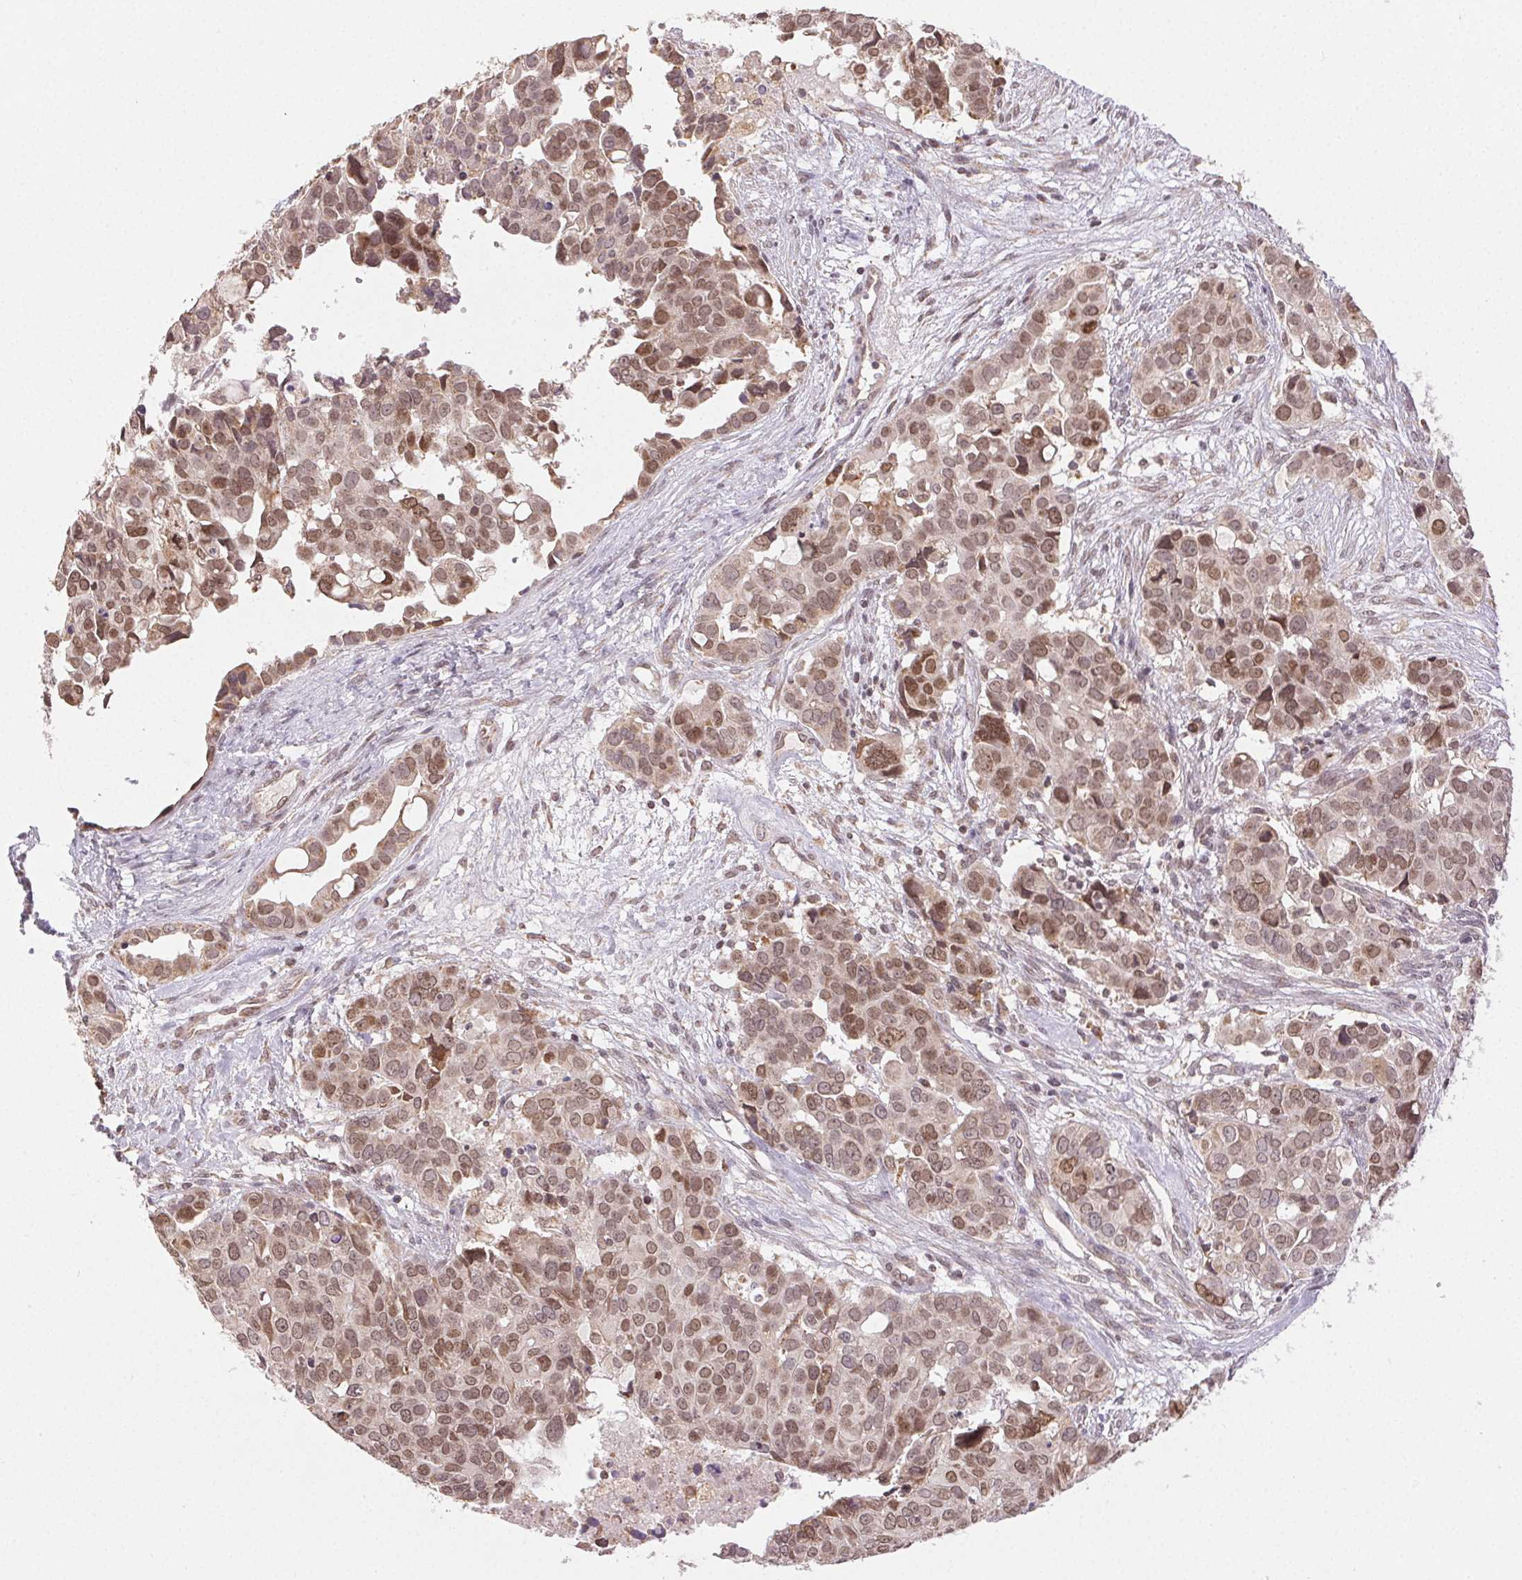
{"staining": {"intensity": "moderate", "quantity": ">75%", "location": "nuclear"}, "tissue": "ovarian cancer", "cell_type": "Tumor cells", "image_type": "cancer", "snomed": [{"axis": "morphology", "description": "Carcinoma, endometroid"}, {"axis": "topography", "description": "Ovary"}], "caption": "Endometroid carcinoma (ovarian) stained with DAB (3,3'-diaminobenzidine) immunohistochemistry demonstrates medium levels of moderate nuclear staining in about >75% of tumor cells.", "gene": "PIWIL4", "patient": {"sex": "female", "age": 78}}